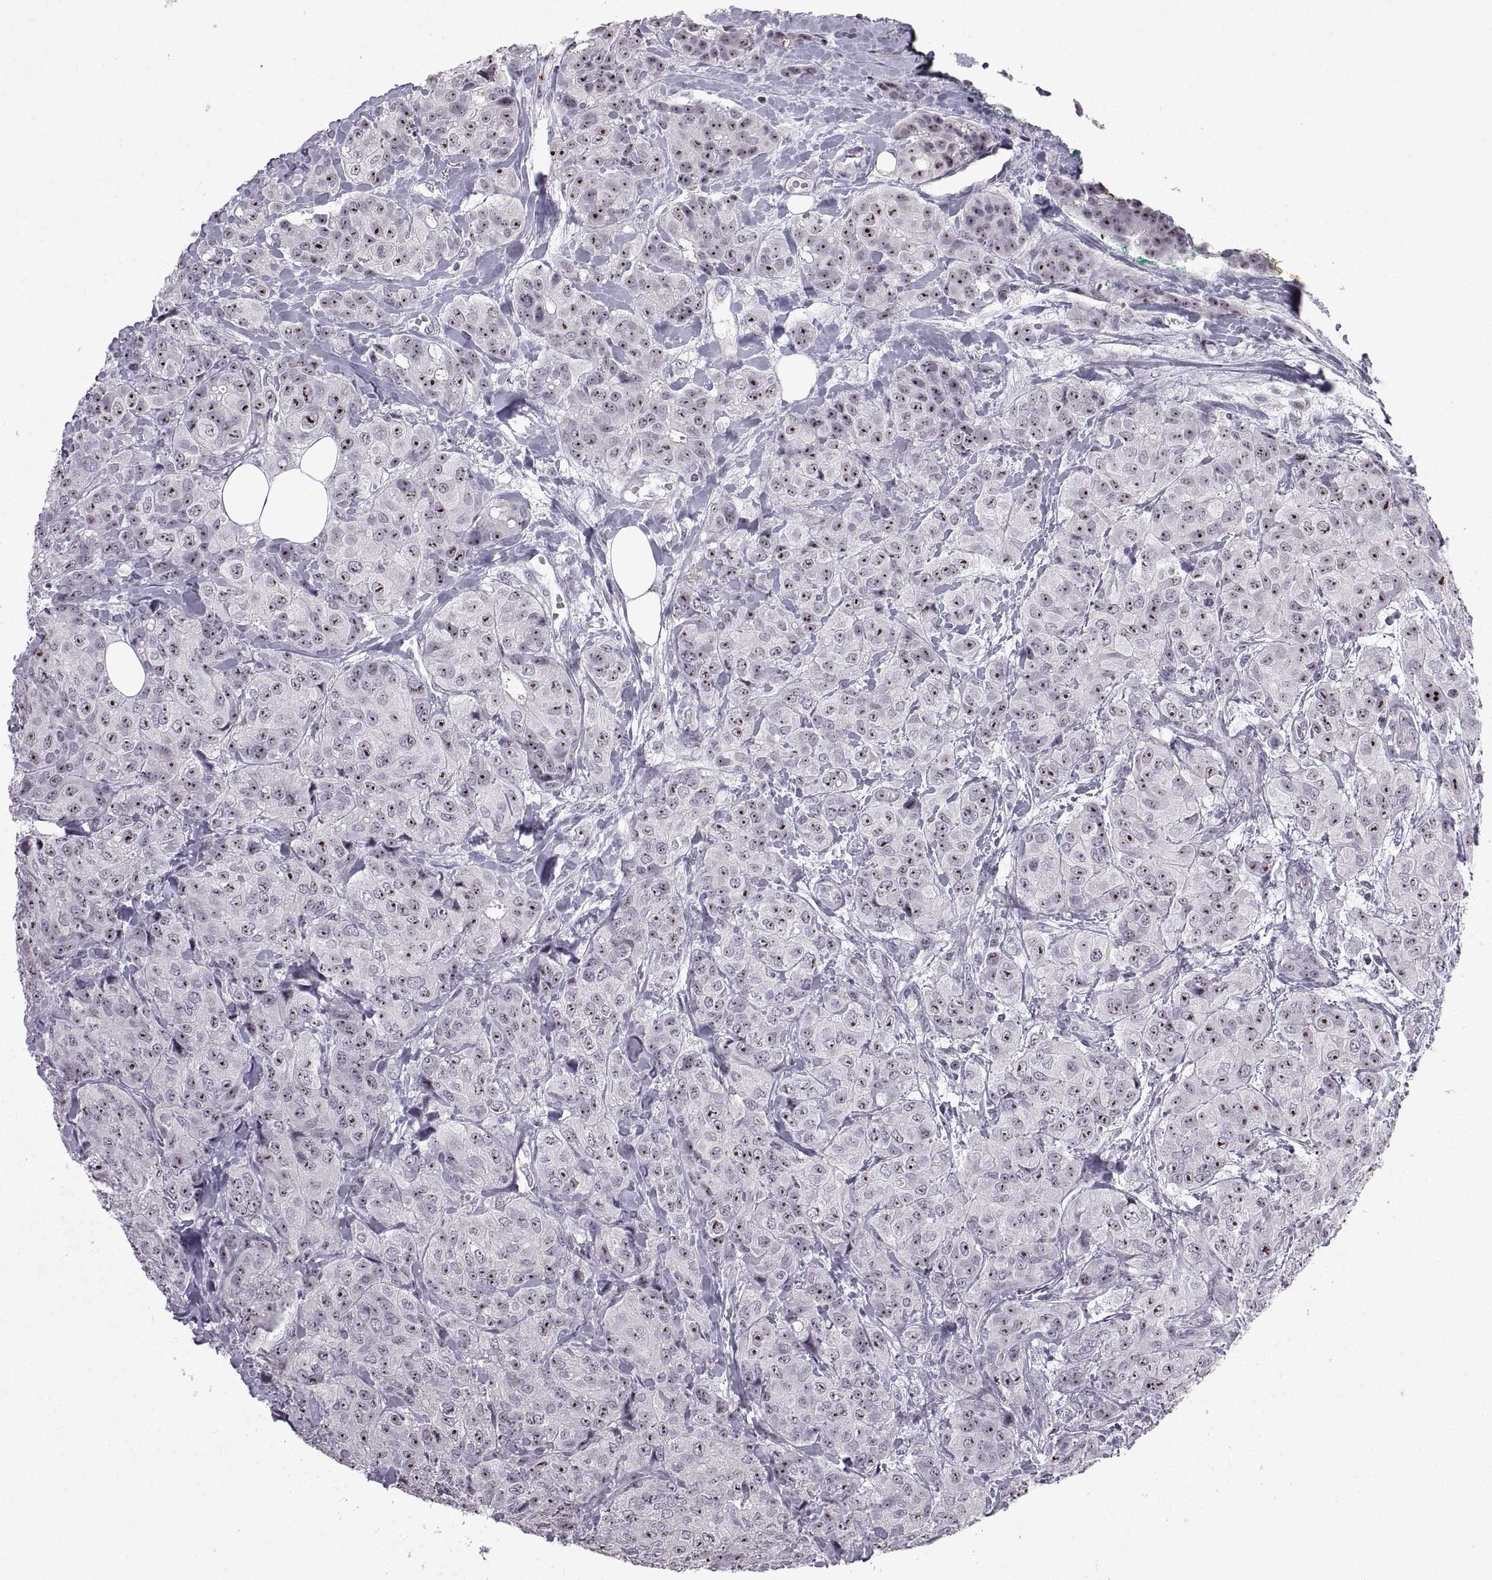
{"staining": {"intensity": "strong", "quantity": ">75%", "location": "nuclear"}, "tissue": "breast cancer", "cell_type": "Tumor cells", "image_type": "cancer", "snomed": [{"axis": "morphology", "description": "Duct carcinoma"}, {"axis": "topography", "description": "Breast"}], "caption": "Invasive ductal carcinoma (breast) stained with DAB immunohistochemistry shows high levels of strong nuclear staining in about >75% of tumor cells.", "gene": "SINHCAF", "patient": {"sex": "female", "age": 43}}